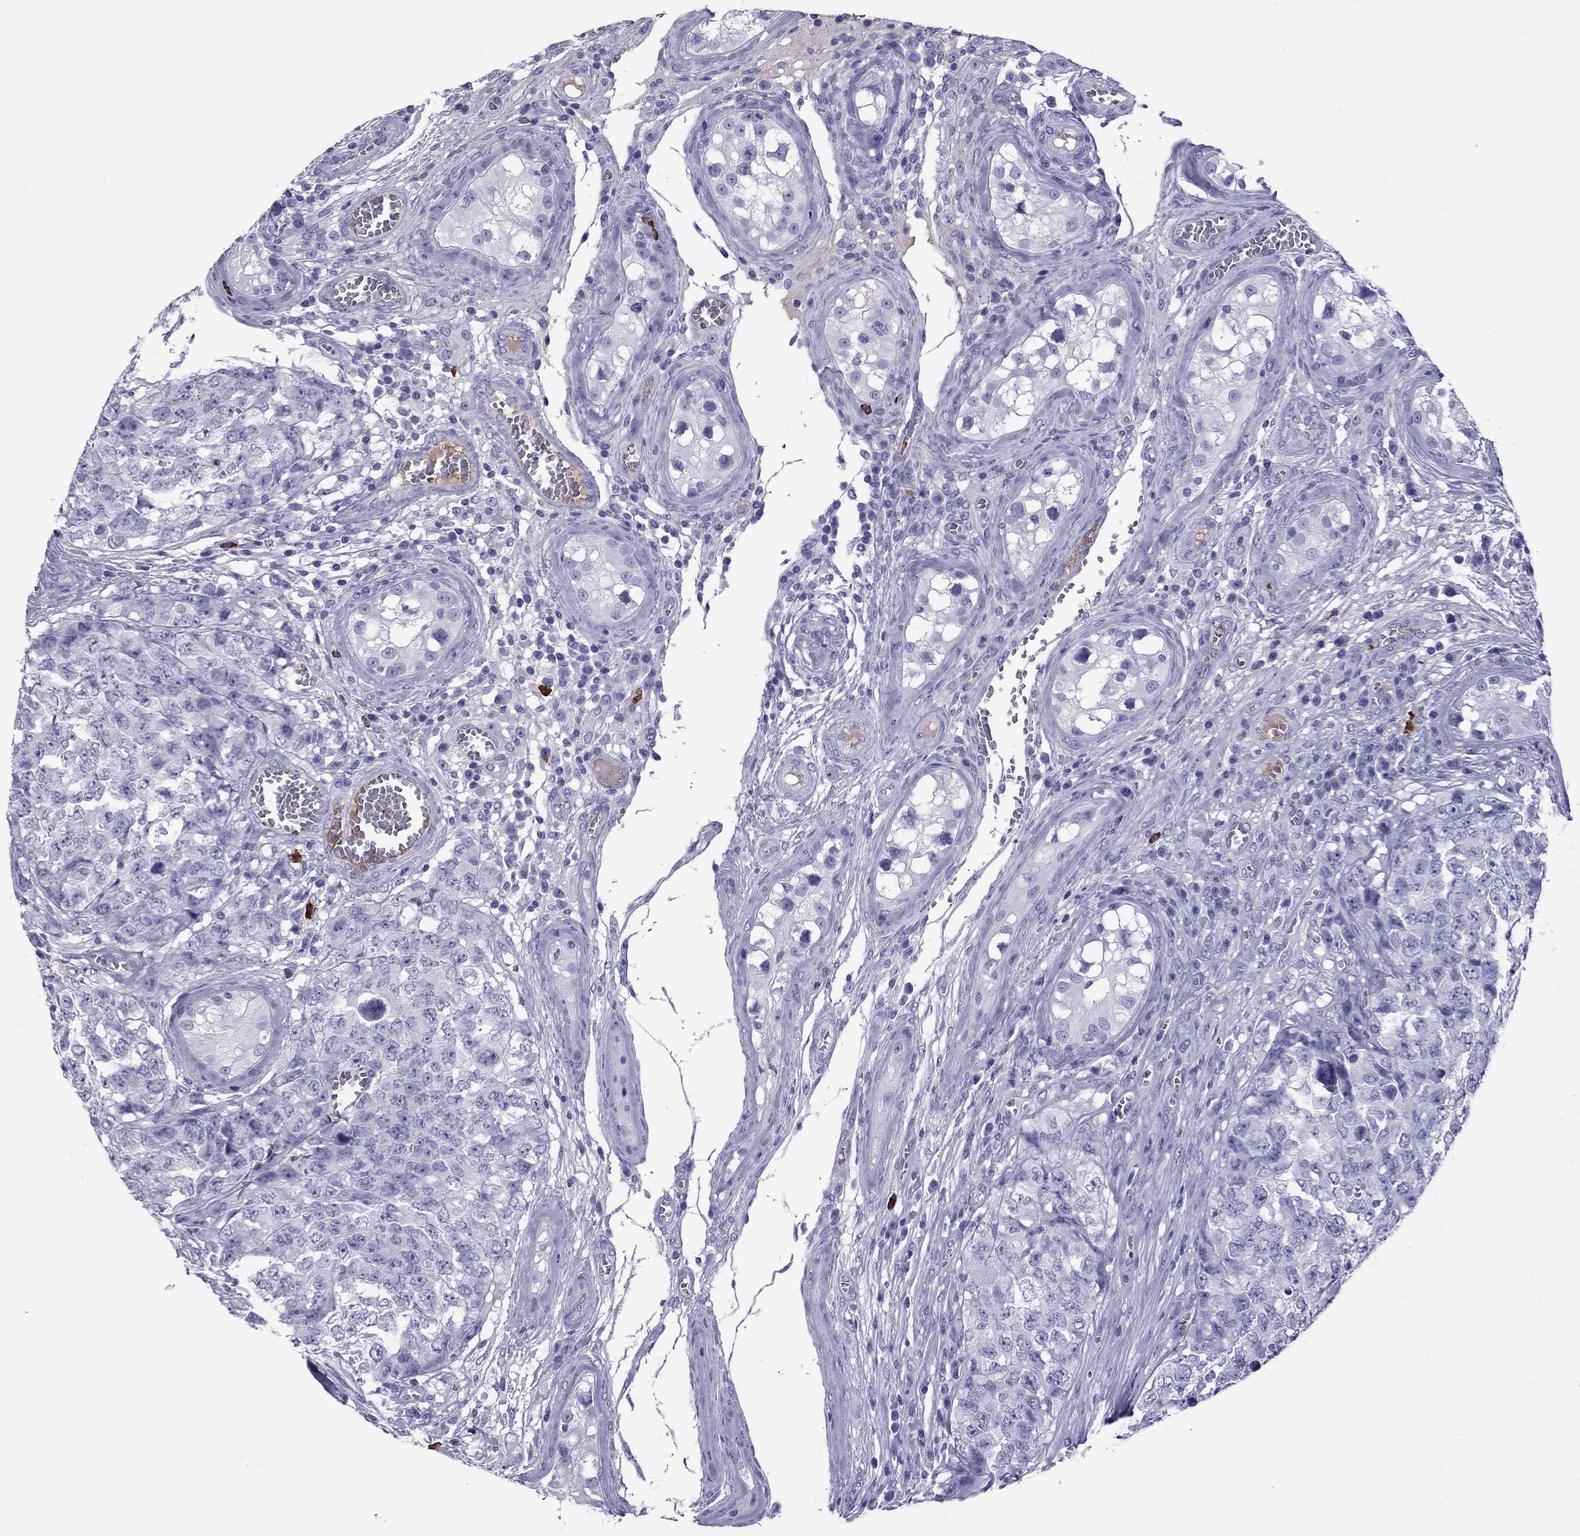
{"staining": {"intensity": "negative", "quantity": "none", "location": "none"}, "tissue": "testis cancer", "cell_type": "Tumor cells", "image_type": "cancer", "snomed": [{"axis": "morphology", "description": "Carcinoma, Embryonal, NOS"}, {"axis": "topography", "description": "Testis"}], "caption": "Immunohistochemistry (IHC) histopathology image of neoplastic tissue: human testis cancer (embryonal carcinoma) stained with DAB (3,3'-diaminobenzidine) shows no significant protein staining in tumor cells.", "gene": "SCART1", "patient": {"sex": "male", "age": 23}}